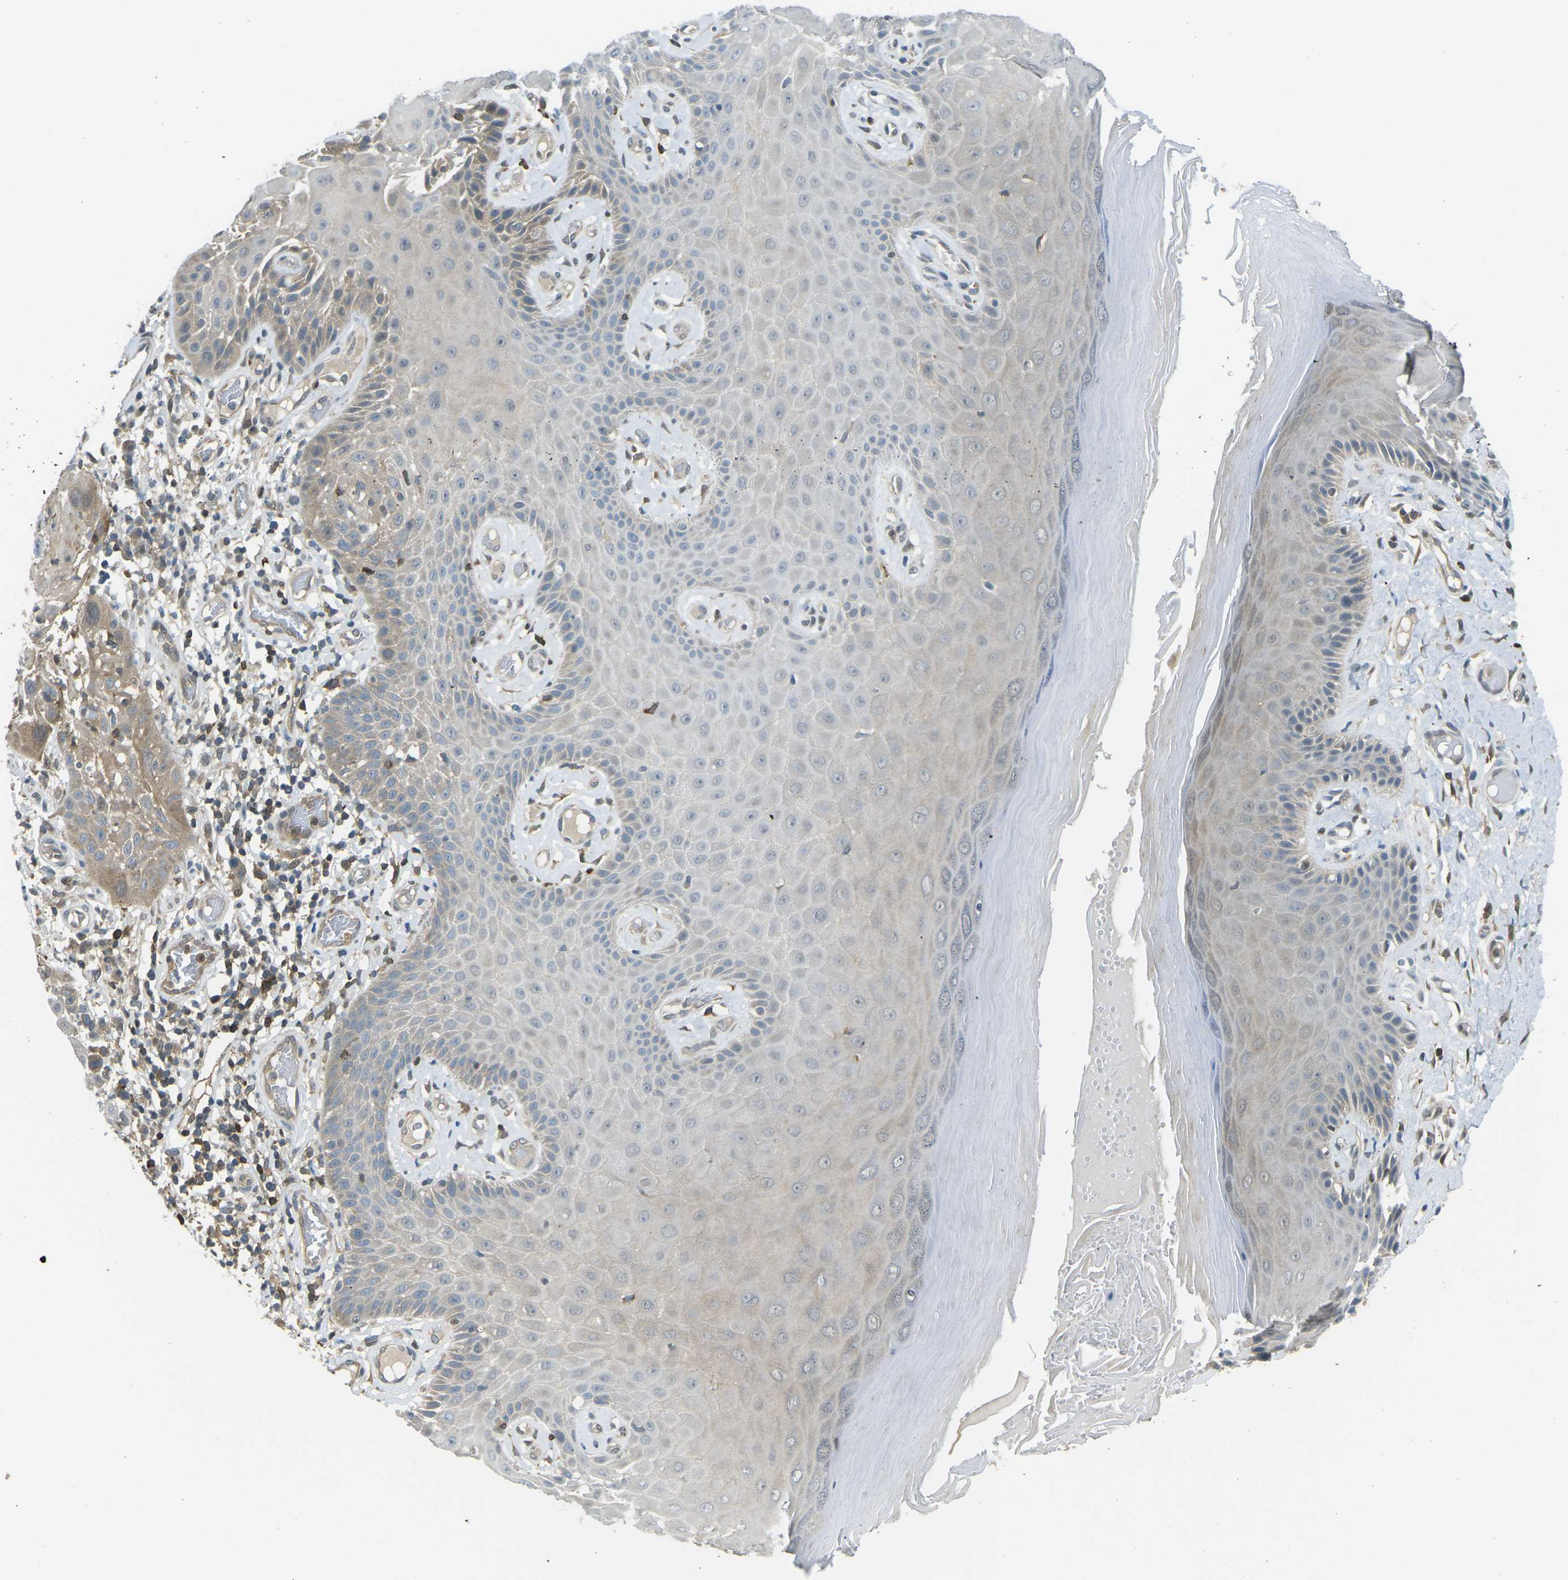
{"staining": {"intensity": "moderate", "quantity": "25%-75%", "location": "cytoplasmic/membranous"}, "tissue": "skin", "cell_type": "Epidermal cells", "image_type": "normal", "snomed": [{"axis": "morphology", "description": "Normal tissue, NOS"}, {"axis": "topography", "description": "Vulva"}], "caption": "A brown stain shows moderate cytoplasmic/membranous expression of a protein in epidermal cells of normal skin.", "gene": "PIEZO2", "patient": {"sex": "female", "age": 73}}